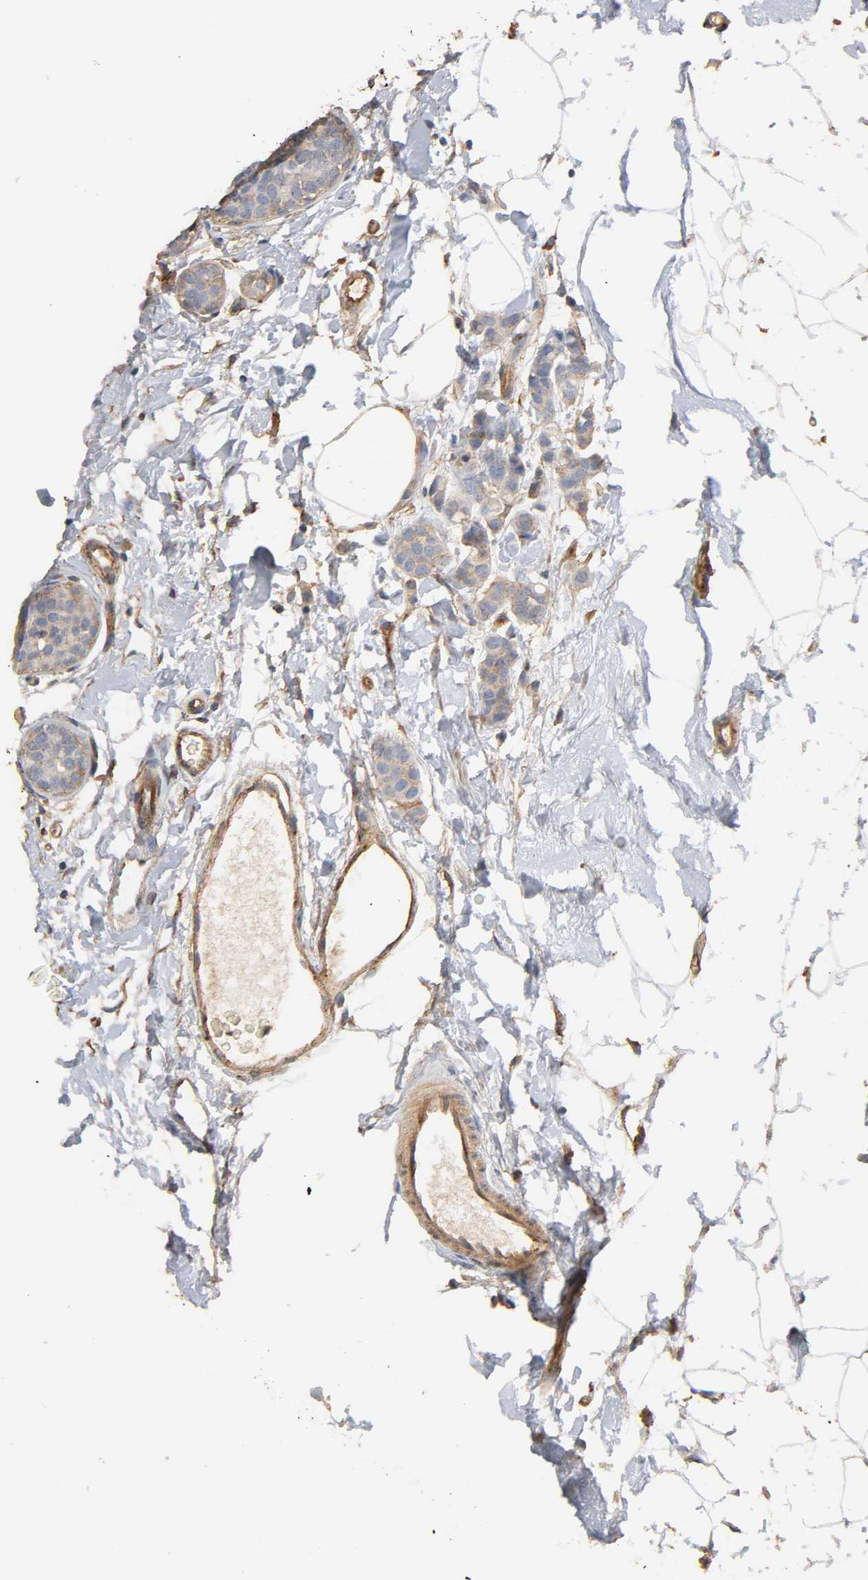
{"staining": {"intensity": "weak", "quantity": "<25%", "location": "cytoplasmic/membranous"}, "tissue": "breast cancer", "cell_type": "Tumor cells", "image_type": "cancer", "snomed": [{"axis": "morphology", "description": "Lobular carcinoma, in situ"}, {"axis": "morphology", "description": "Lobular carcinoma"}, {"axis": "topography", "description": "Breast"}], "caption": "Image shows no significant protein positivity in tumor cells of lobular carcinoma in situ (breast).", "gene": "IFITM3", "patient": {"sex": "female", "age": 41}}